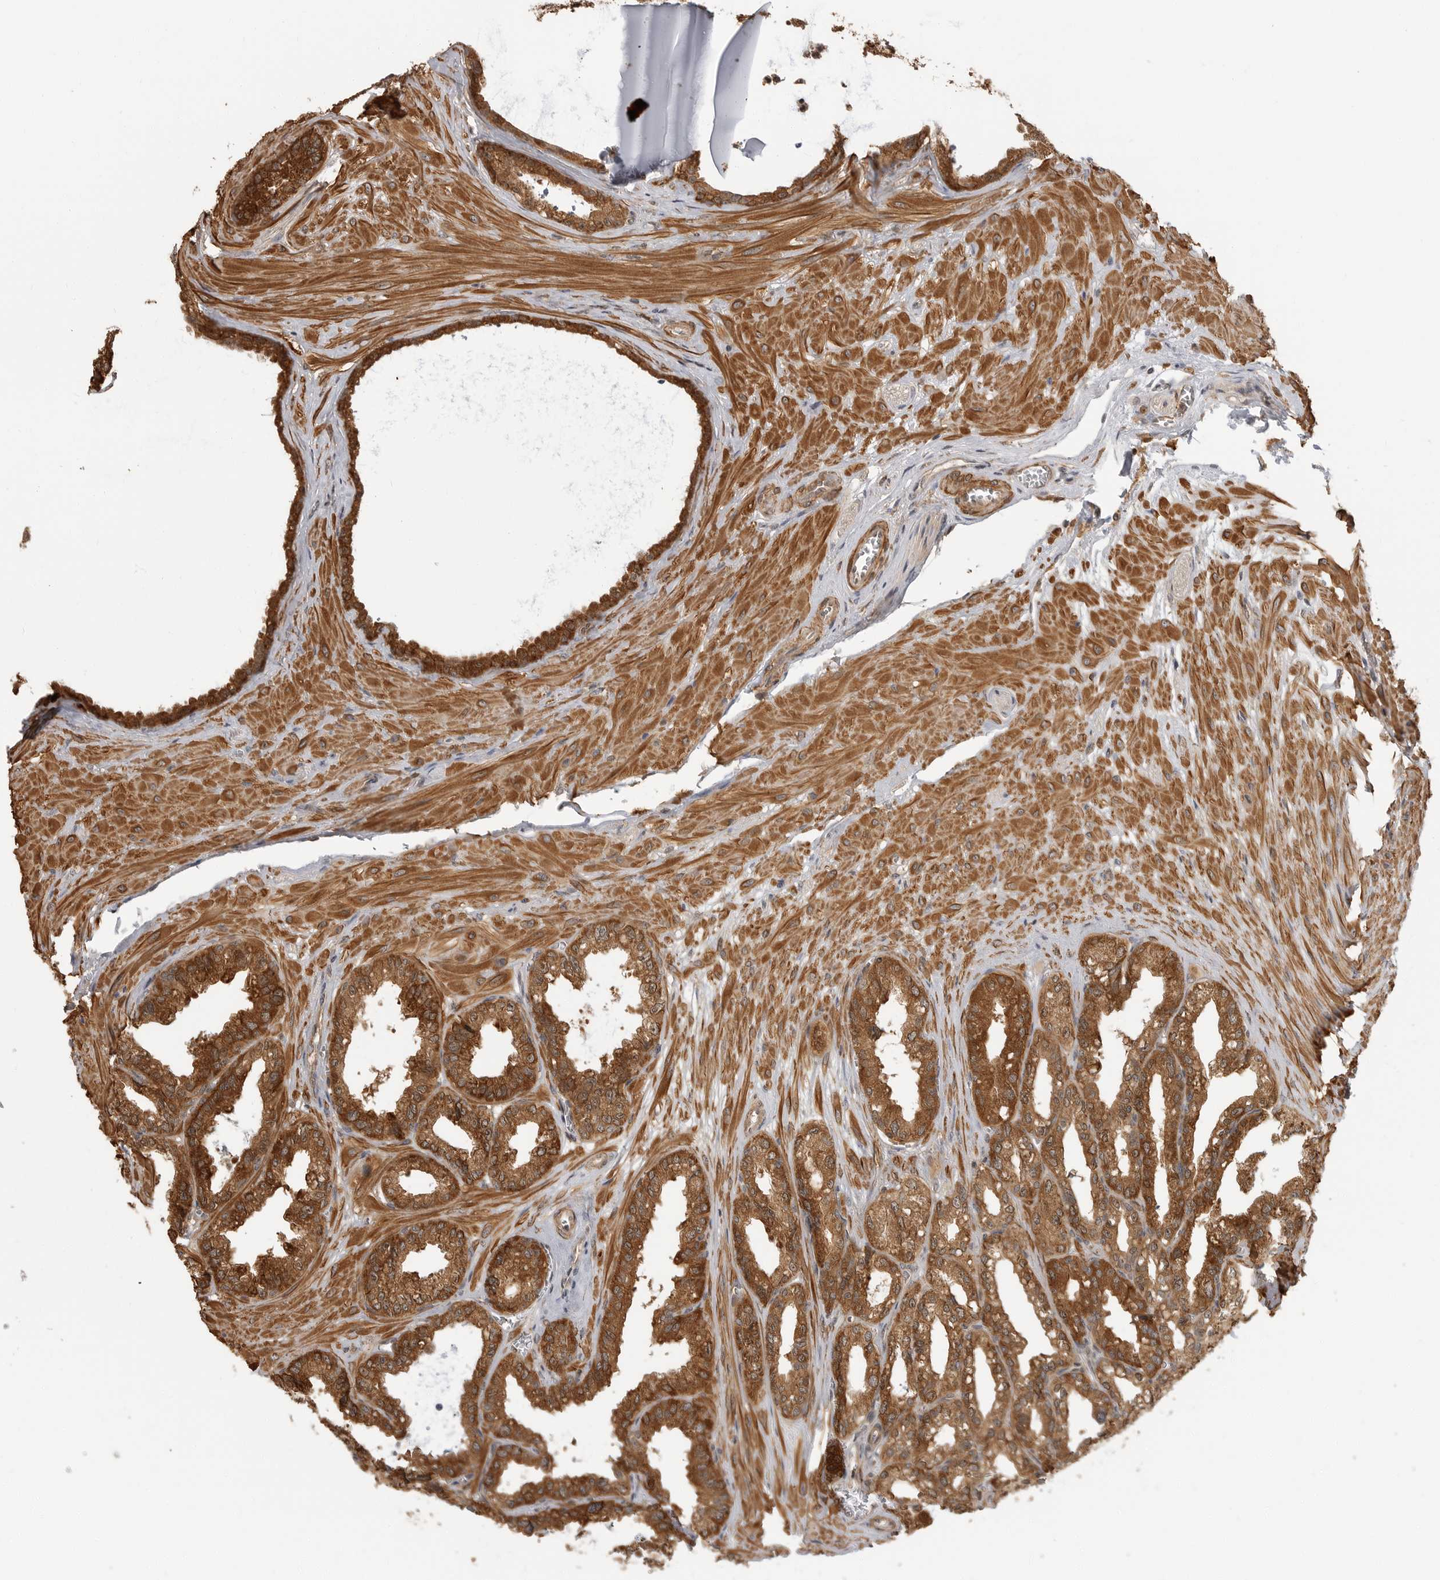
{"staining": {"intensity": "moderate", "quantity": ">75%", "location": "cytoplasmic/membranous"}, "tissue": "seminal vesicle", "cell_type": "Glandular cells", "image_type": "normal", "snomed": [{"axis": "morphology", "description": "Normal tissue, NOS"}, {"axis": "topography", "description": "Prostate"}, {"axis": "topography", "description": "Seminal veicle"}], "caption": "Seminal vesicle stained for a protein reveals moderate cytoplasmic/membranous positivity in glandular cells. The protein is stained brown, and the nuclei are stained in blue (DAB IHC with brightfield microscopy, high magnification).", "gene": "ERN1", "patient": {"sex": "male", "age": 51}}